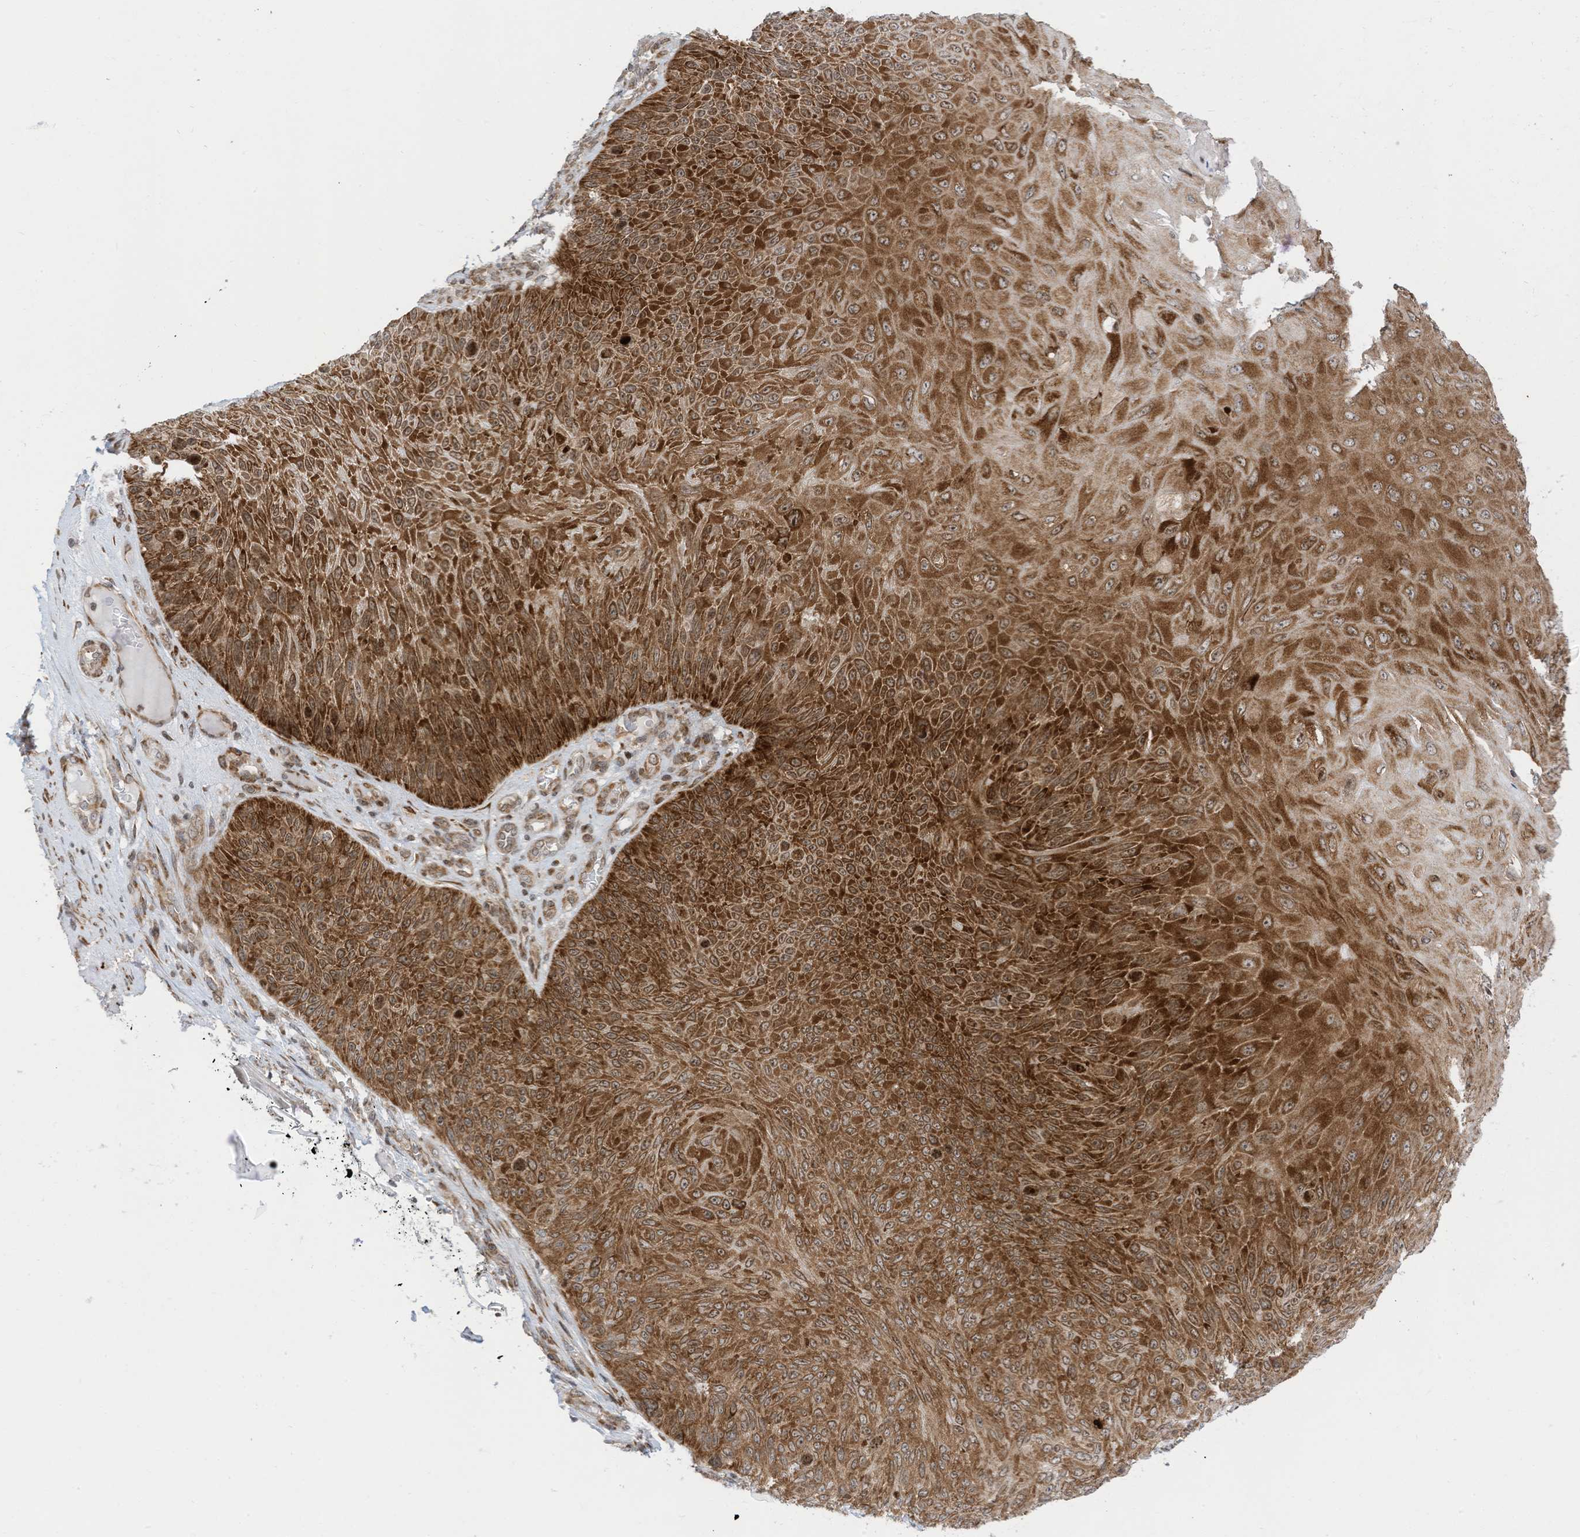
{"staining": {"intensity": "strong", "quantity": ">75%", "location": "cytoplasmic/membranous"}, "tissue": "skin cancer", "cell_type": "Tumor cells", "image_type": "cancer", "snomed": [{"axis": "morphology", "description": "Squamous cell carcinoma, NOS"}, {"axis": "topography", "description": "Skin"}], "caption": "Skin squamous cell carcinoma stained with IHC displays strong cytoplasmic/membranous positivity in about >75% of tumor cells. (DAB (3,3'-diaminobenzidine) IHC, brown staining for protein, blue staining for nuclei).", "gene": "EDF1", "patient": {"sex": "female", "age": 88}}